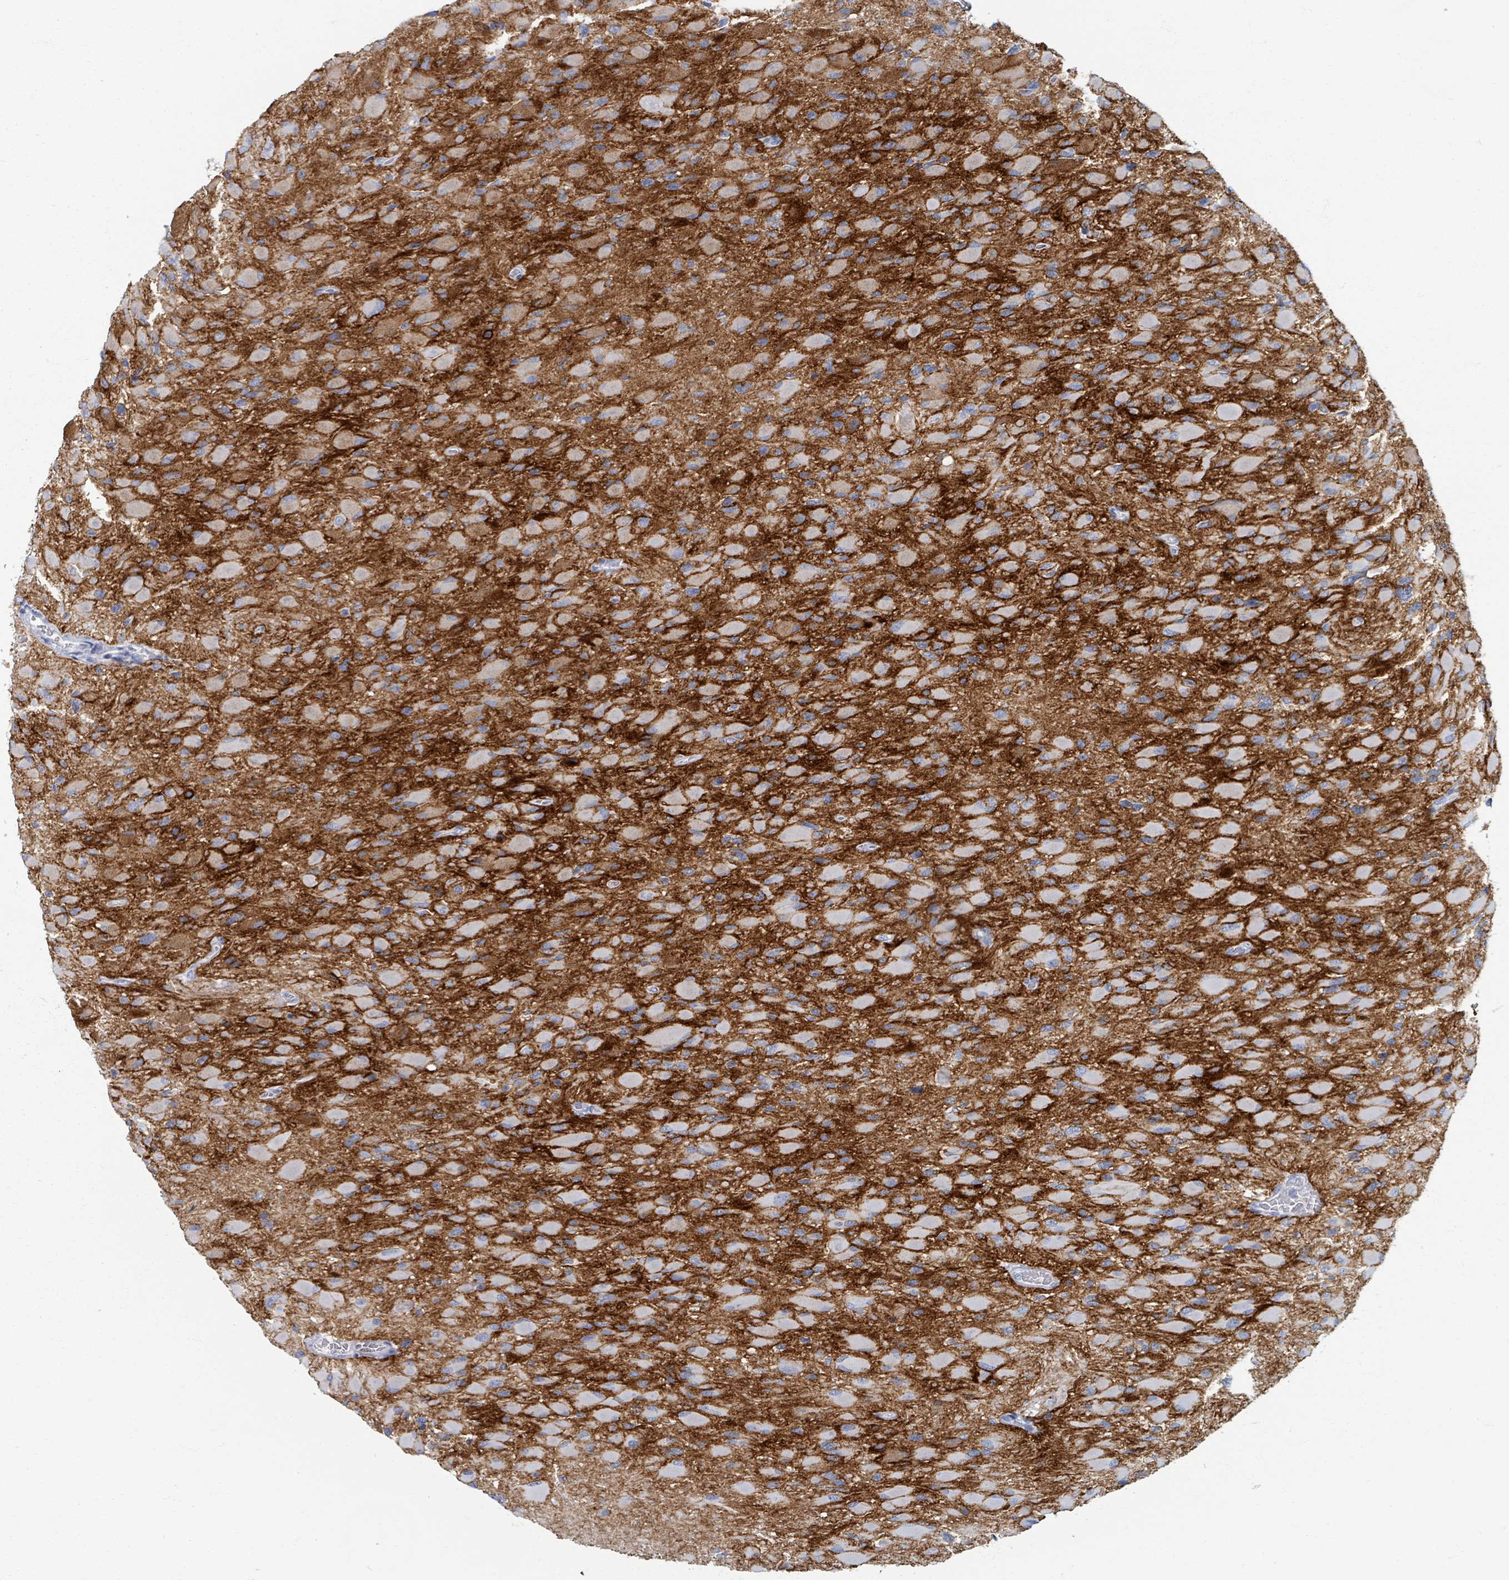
{"staining": {"intensity": "negative", "quantity": "none", "location": "none"}, "tissue": "glioma", "cell_type": "Tumor cells", "image_type": "cancer", "snomed": [{"axis": "morphology", "description": "Glioma, malignant, High grade"}, {"axis": "topography", "description": "Cerebral cortex"}], "caption": "Tumor cells show no significant protein positivity in malignant glioma (high-grade).", "gene": "TAS2R1", "patient": {"sex": "female", "age": 36}}